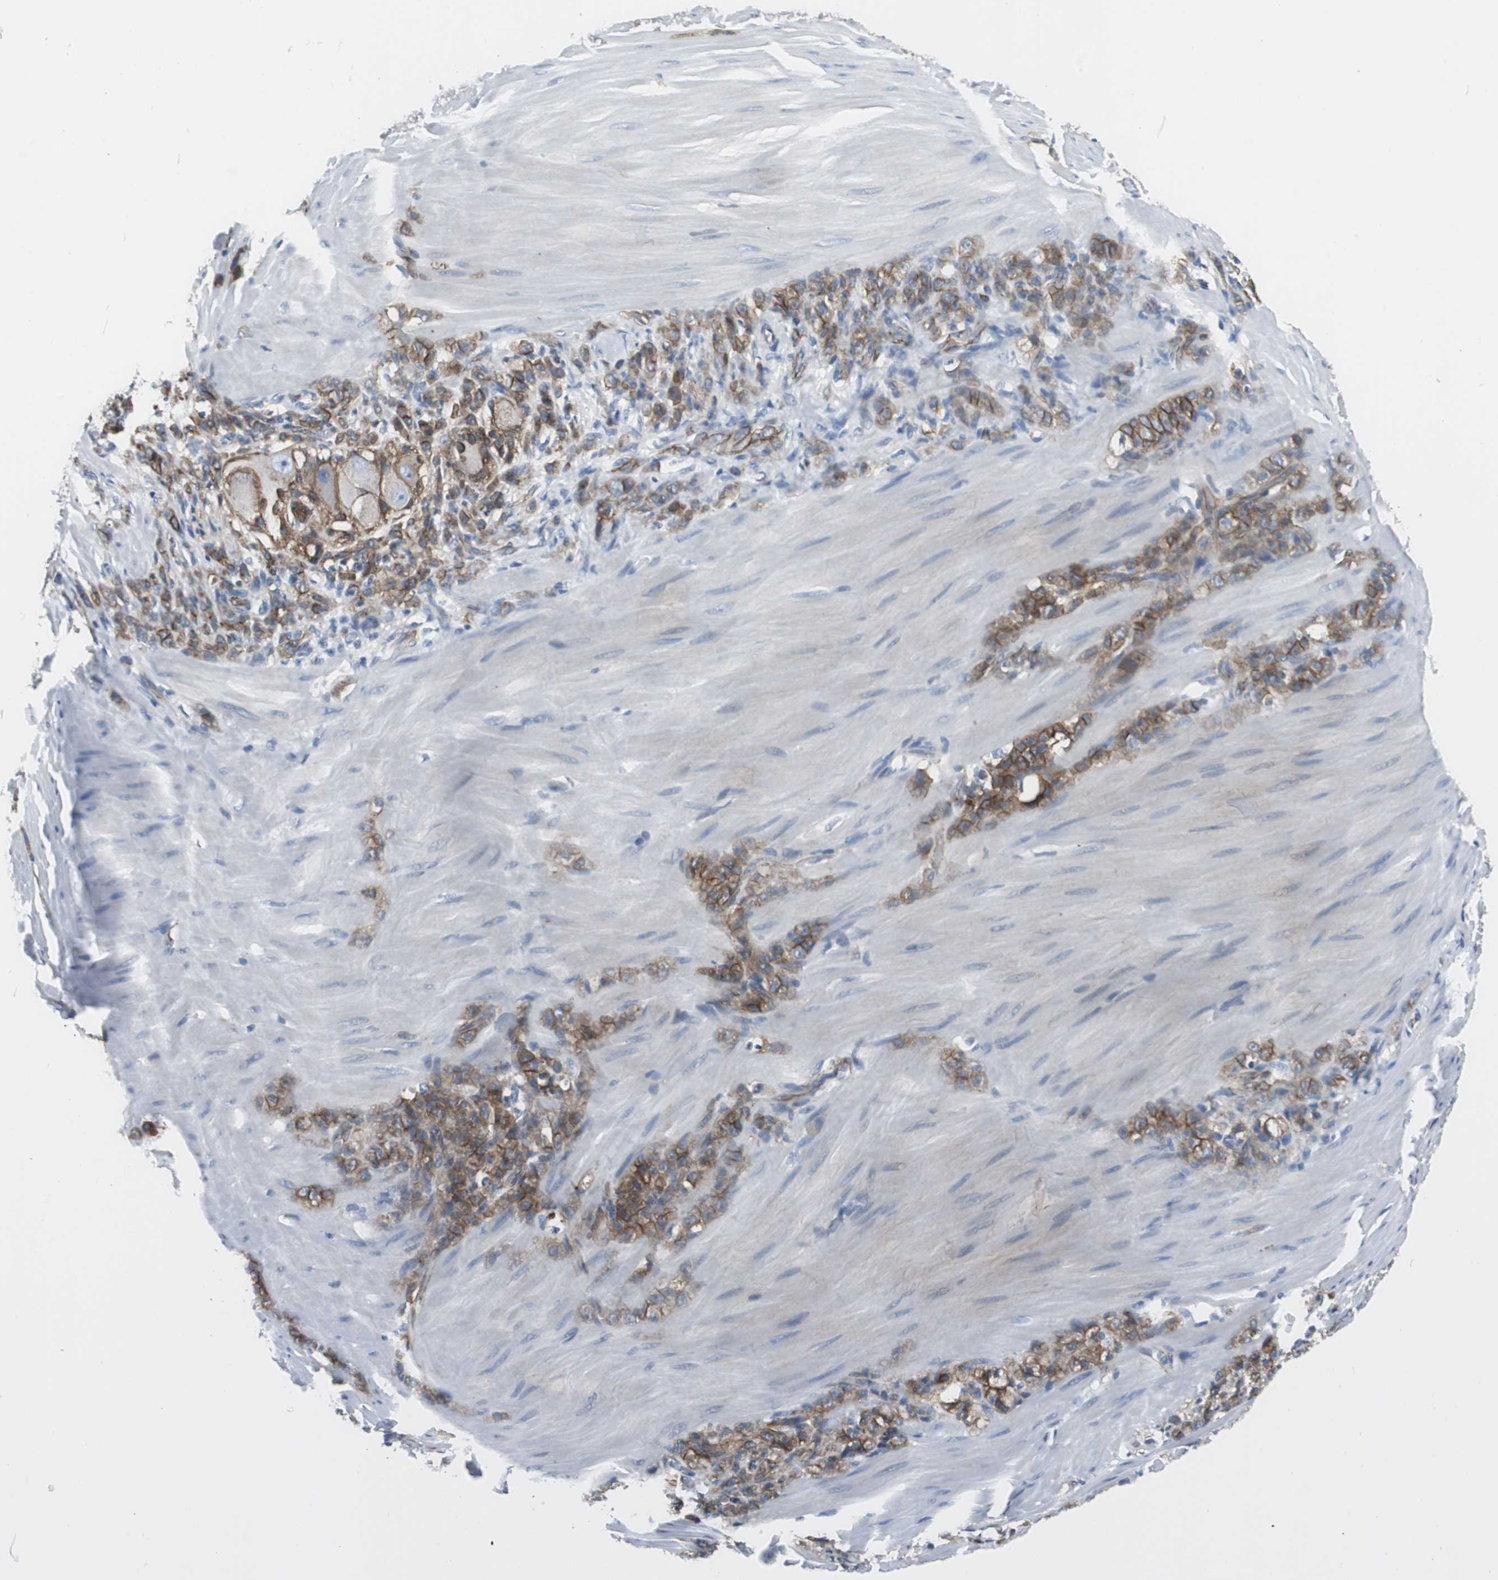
{"staining": {"intensity": "strong", "quantity": ">75%", "location": "cytoplasmic/membranous"}, "tissue": "stomach cancer", "cell_type": "Tumor cells", "image_type": "cancer", "snomed": [{"axis": "morphology", "description": "Adenocarcinoma, NOS"}, {"axis": "topography", "description": "Stomach"}], "caption": "The histopathology image demonstrates staining of adenocarcinoma (stomach), revealing strong cytoplasmic/membranous protein expression (brown color) within tumor cells. Nuclei are stained in blue.", "gene": "STXBP4", "patient": {"sex": "male", "age": 82}}